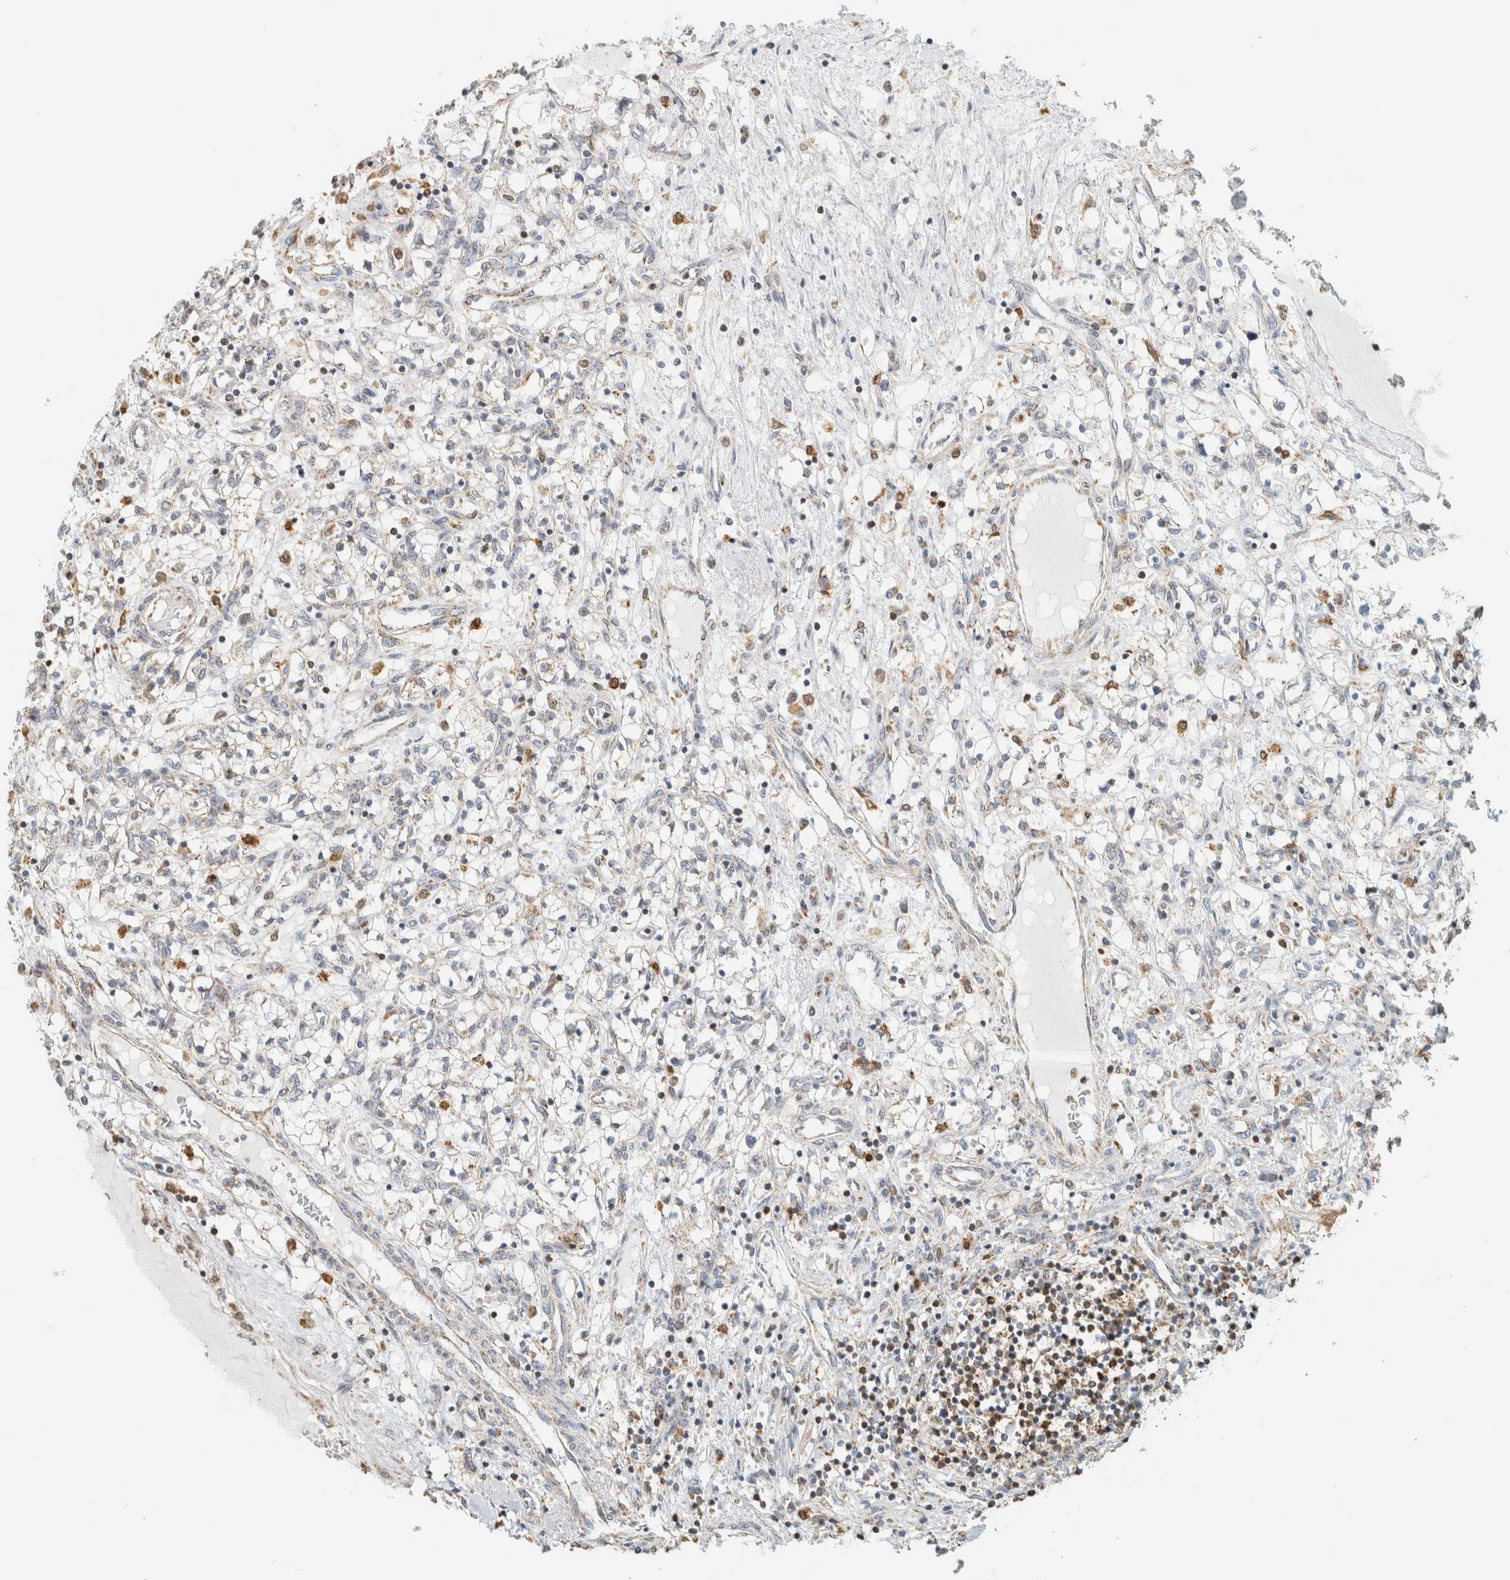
{"staining": {"intensity": "weak", "quantity": "<25%", "location": "cytoplasmic/membranous"}, "tissue": "renal cancer", "cell_type": "Tumor cells", "image_type": "cancer", "snomed": [{"axis": "morphology", "description": "Adenocarcinoma, NOS"}, {"axis": "topography", "description": "Kidney"}], "caption": "DAB immunohistochemical staining of human renal adenocarcinoma demonstrates no significant expression in tumor cells.", "gene": "CAPG", "patient": {"sex": "male", "age": 68}}